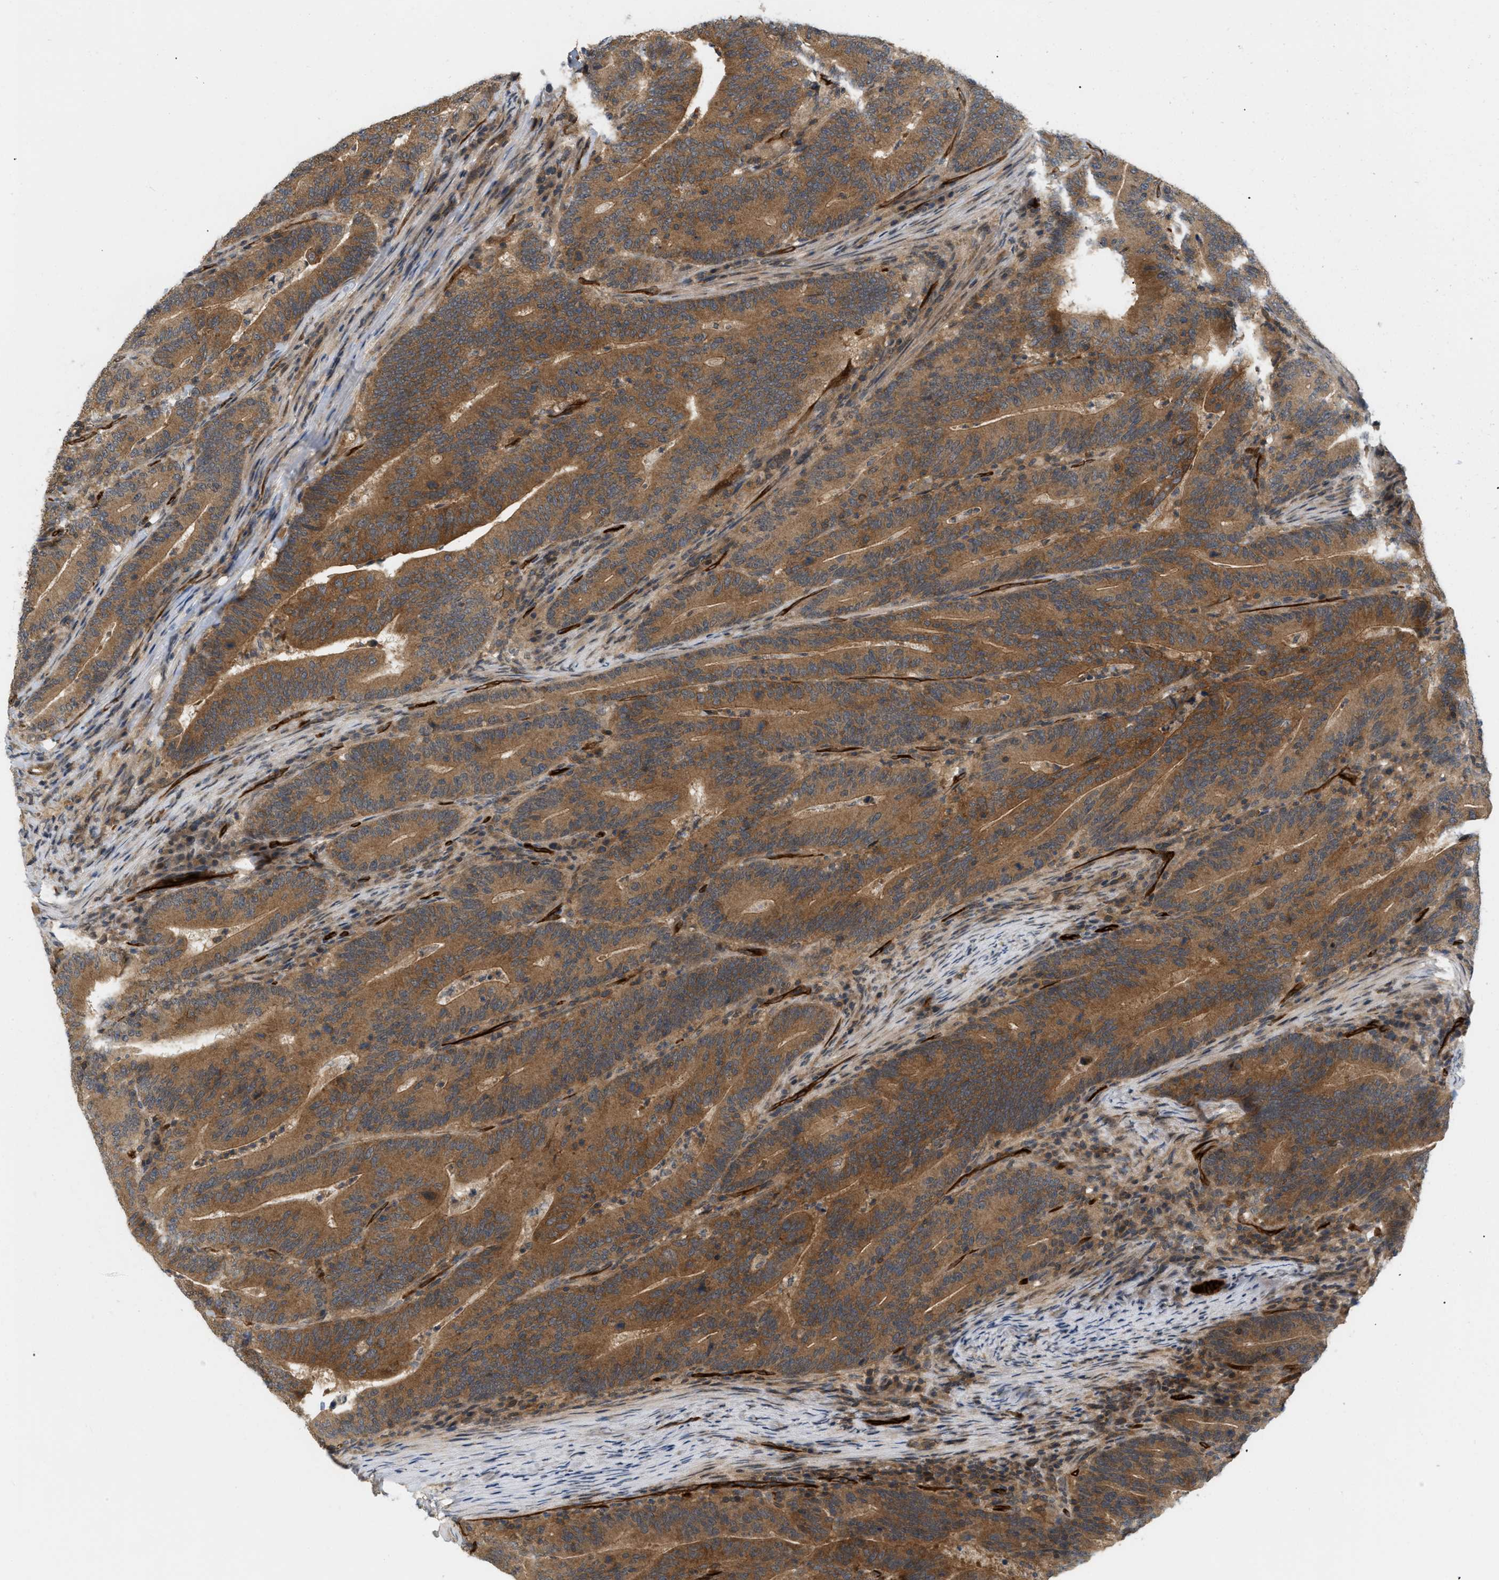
{"staining": {"intensity": "strong", "quantity": ">75%", "location": "cytoplasmic/membranous"}, "tissue": "colorectal cancer", "cell_type": "Tumor cells", "image_type": "cancer", "snomed": [{"axis": "morphology", "description": "Adenocarcinoma, NOS"}, {"axis": "topography", "description": "Colon"}], "caption": "Human colorectal cancer stained for a protein (brown) demonstrates strong cytoplasmic/membranous positive staining in about >75% of tumor cells.", "gene": "PALMD", "patient": {"sex": "female", "age": 66}}